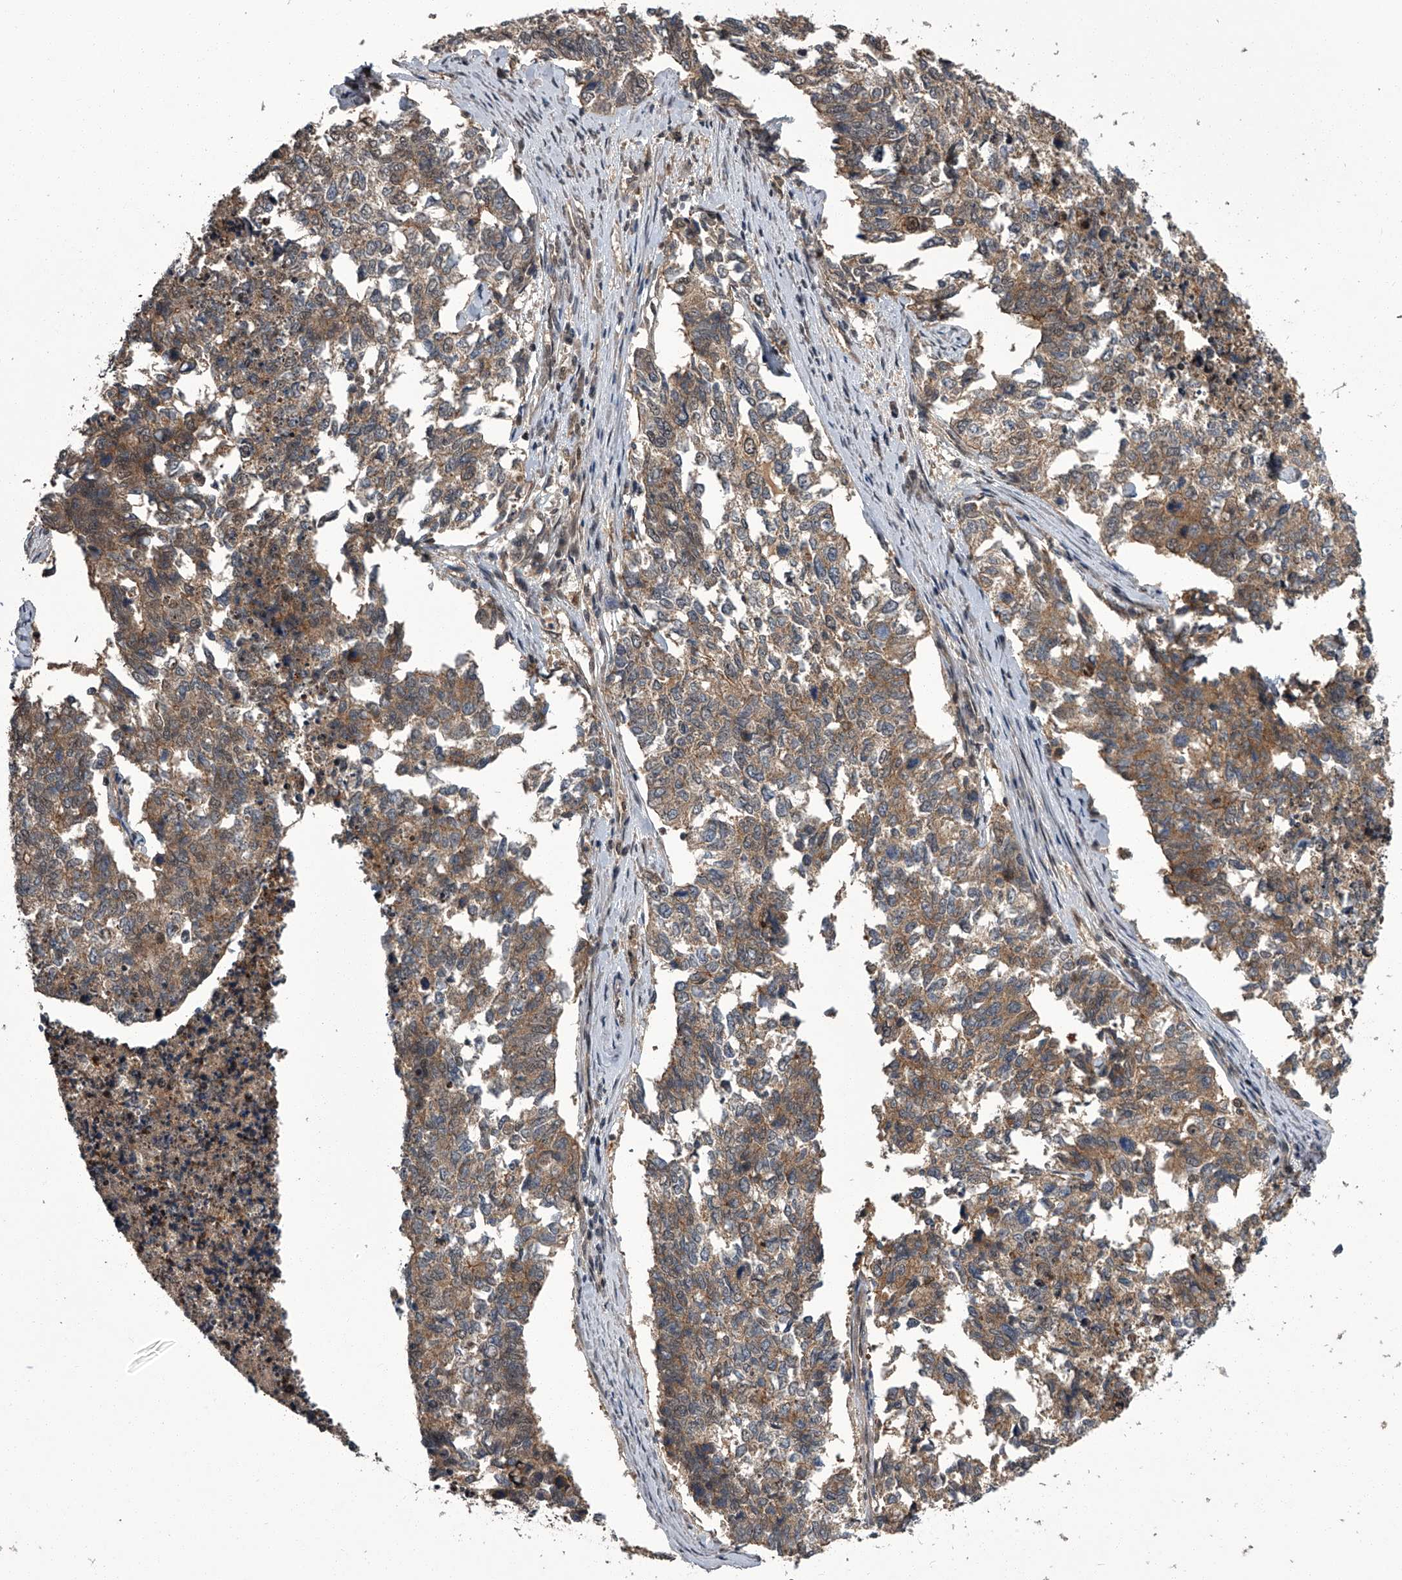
{"staining": {"intensity": "moderate", "quantity": ">75%", "location": "nuclear"}, "tissue": "cervical cancer", "cell_type": "Tumor cells", "image_type": "cancer", "snomed": [{"axis": "morphology", "description": "Squamous cell carcinoma, NOS"}, {"axis": "topography", "description": "Cervix"}], "caption": "Immunohistochemistry (DAB) staining of human cervical squamous cell carcinoma exhibits moderate nuclear protein expression in approximately >75% of tumor cells.", "gene": "SLC12A8", "patient": {"sex": "female", "age": 63}}